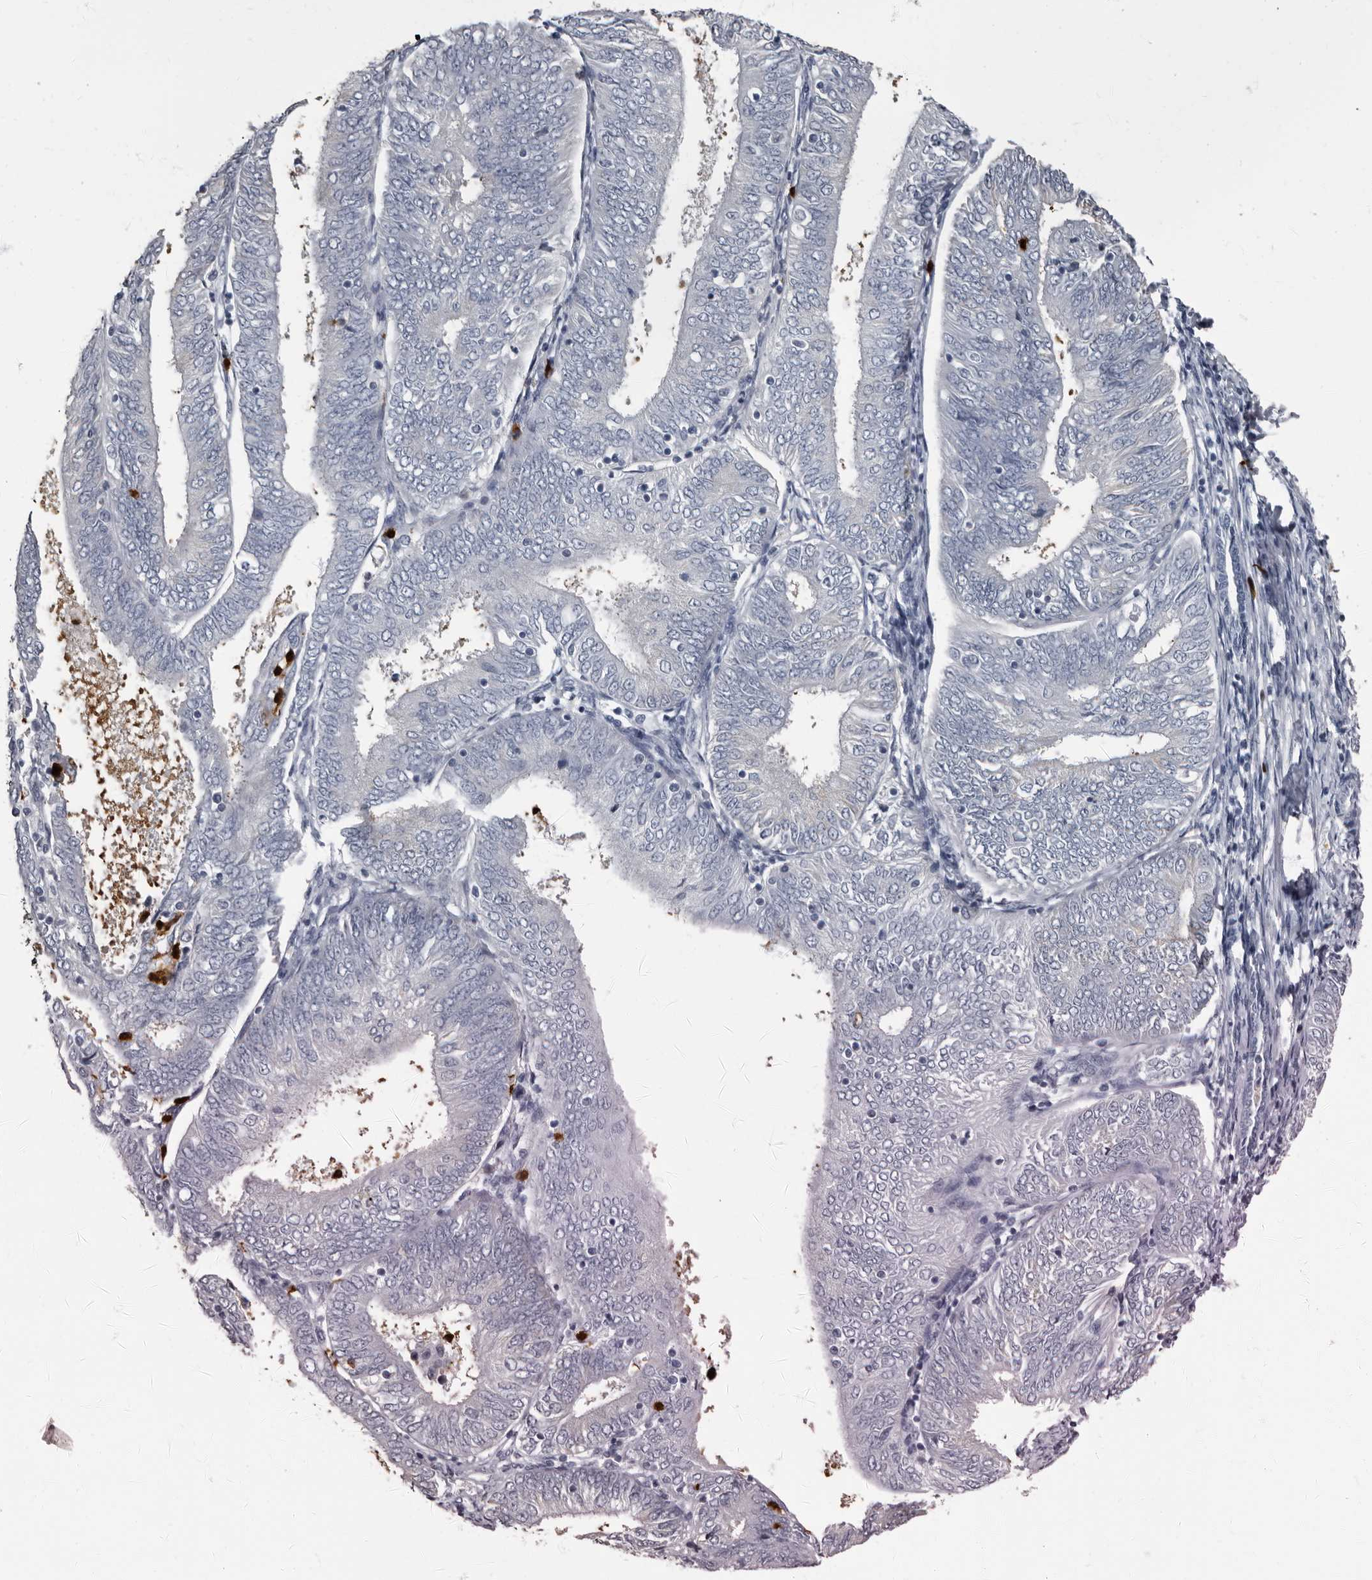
{"staining": {"intensity": "negative", "quantity": "none", "location": "none"}, "tissue": "endometrial cancer", "cell_type": "Tumor cells", "image_type": "cancer", "snomed": [{"axis": "morphology", "description": "Adenocarcinoma, NOS"}, {"axis": "topography", "description": "Endometrium"}], "caption": "Tumor cells show no significant expression in endometrial cancer (adenocarcinoma).", "gene": "TPD52L1", "patient": {"sex": "female", "age": 58}}